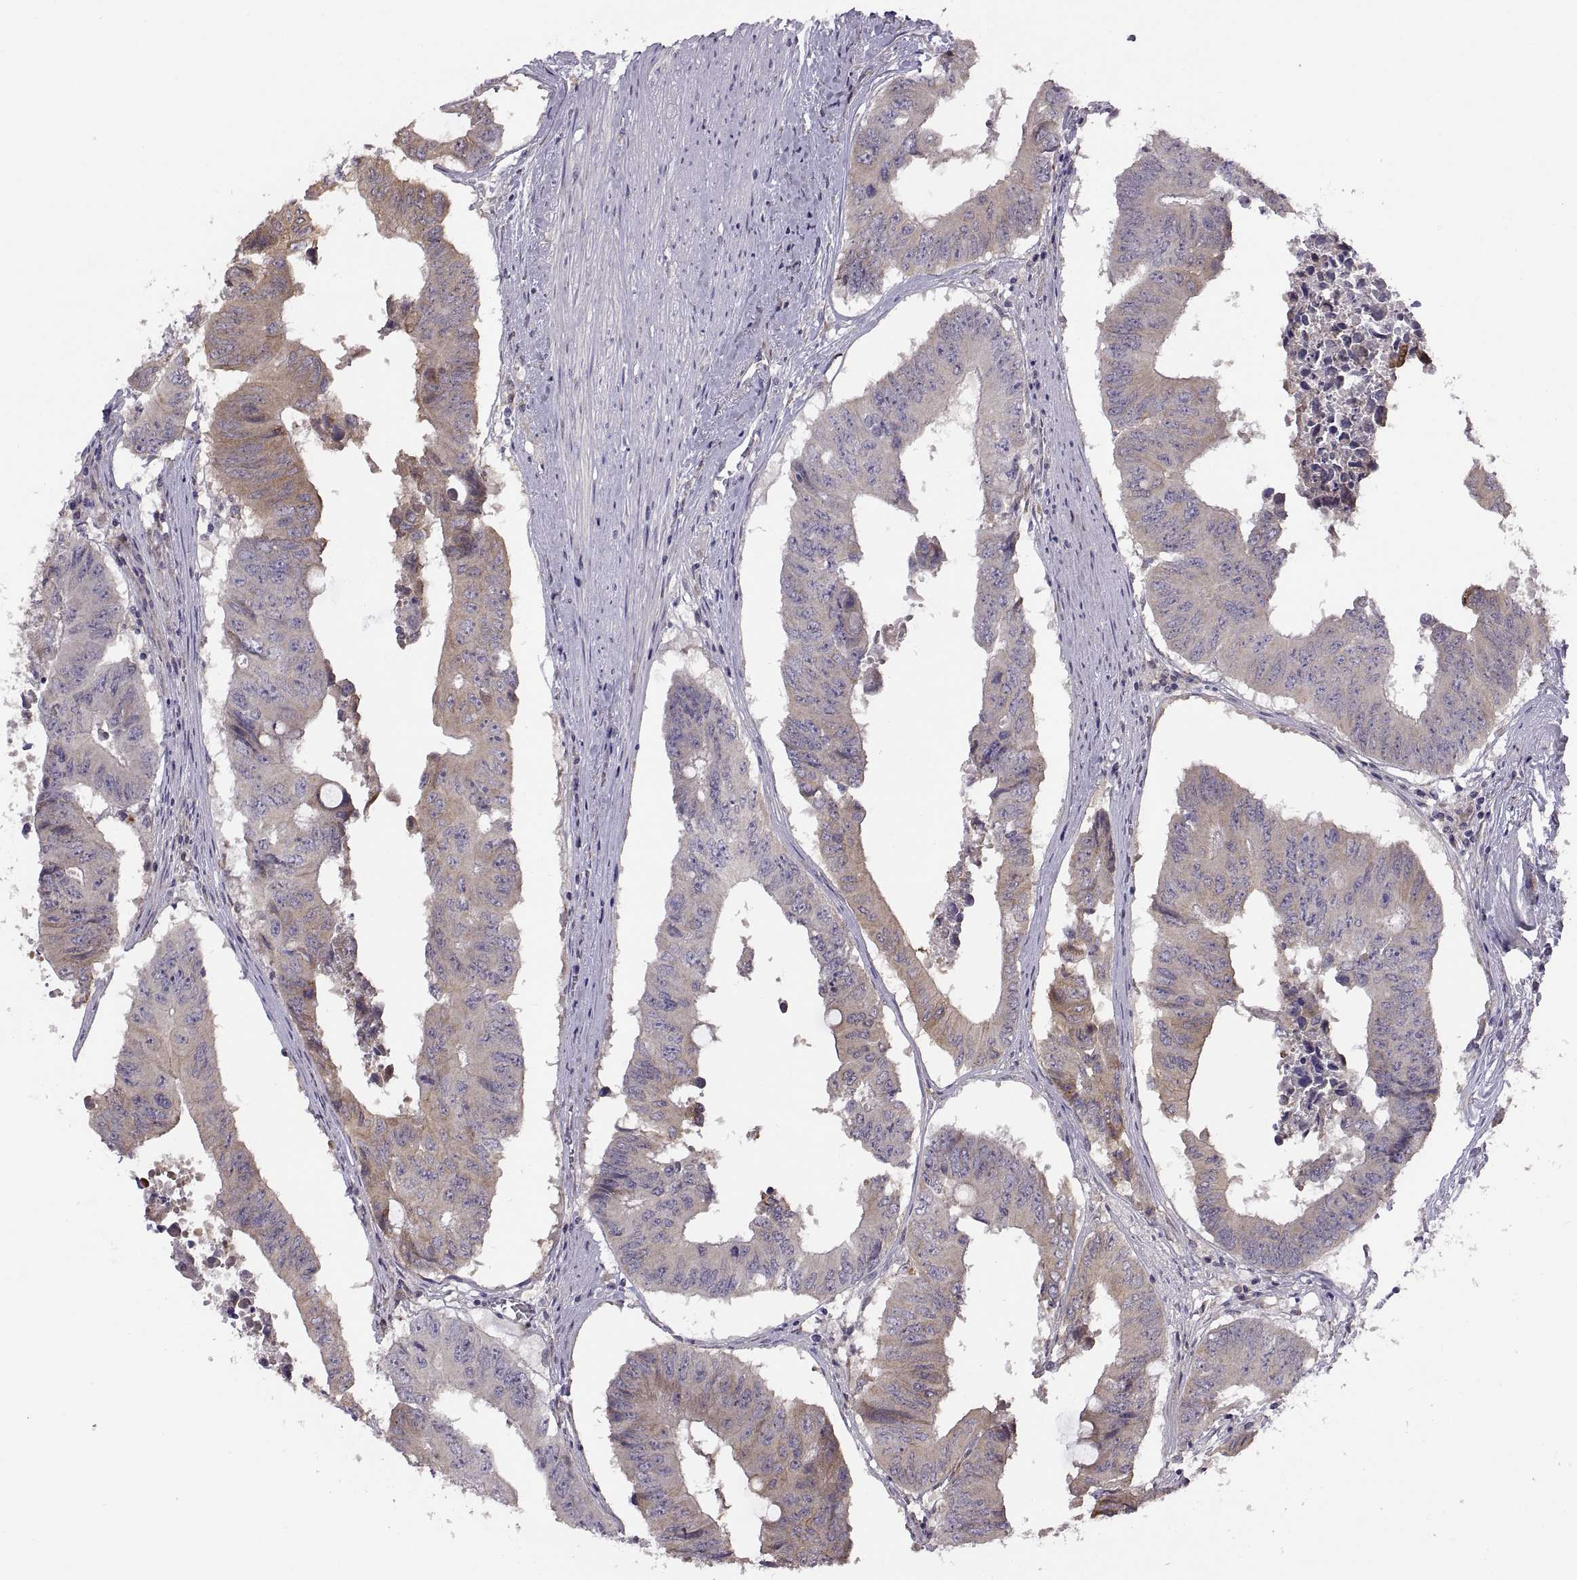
{"staining": {"intensity": "moderate", "quantity": "<25%", "location": "cytoplasmic/membranous"}, "tissue": "colorectal cancer", "cell_type": "Tumor cells", "image_type": "cancer", "snomed": [{"axis": "morphology", "description": "Adenocarcinoma, NOS"}, {"axis": "topography", "description": "Rectum"}], "caption": "Immunohistochemical staining of human adenocarcinoma (colorectal) shows low levels of moderate cytoplasmic/membranous expression in about <25% of tumor cells.", "gene": "ACSBG2", "patient": {"sex": "male", "age": 59}}